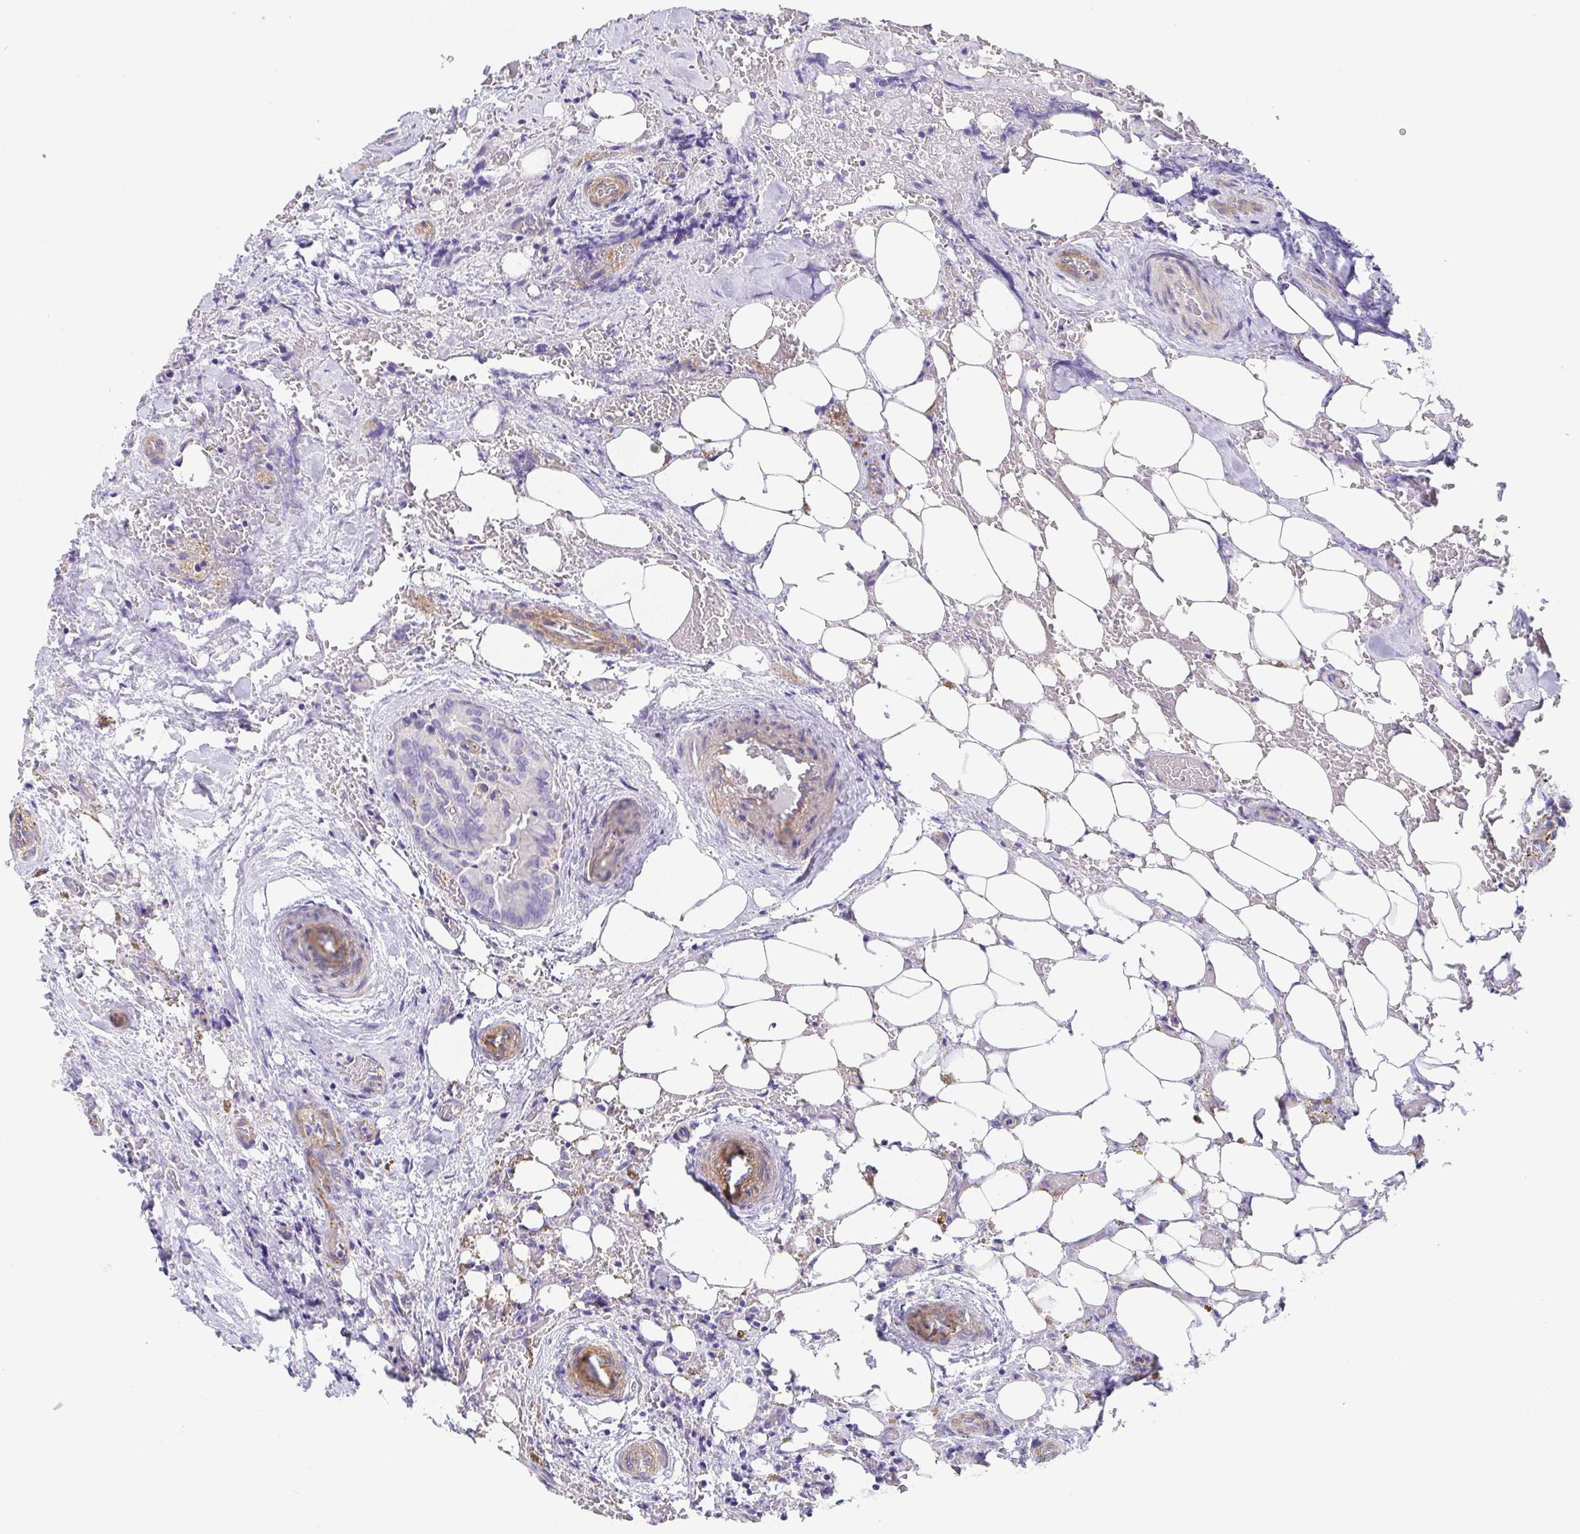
{"staining": {"intensity": "negative", "quantity": "none", "location": "none"}, "tissue": "thyroid cancer", "cell_type": "Tumor cells", "image_type": "cancer", "snomed": [{"axis": "morphology", "description": "Papillary adenocarcinoma, NOS"}, {"axis": "topography", "description": "Thyroid gland"}], "caption": "High magnification brightfield microscopy of thyroid cancer stained with DAB (3,3'-diaminobenzidine) (brown) and counterstained with hematoxylin (blue): tumor cells show no significant expression. The staining was performed using DAB (3,3'-diaminobenzidine) to visualize the protein expression in brown, while the nuclei were stained in blue with hematoxylin (Magnification: 20x).", "gene": "TRAM2", "patient": {"sex": "male", "age": 61}}